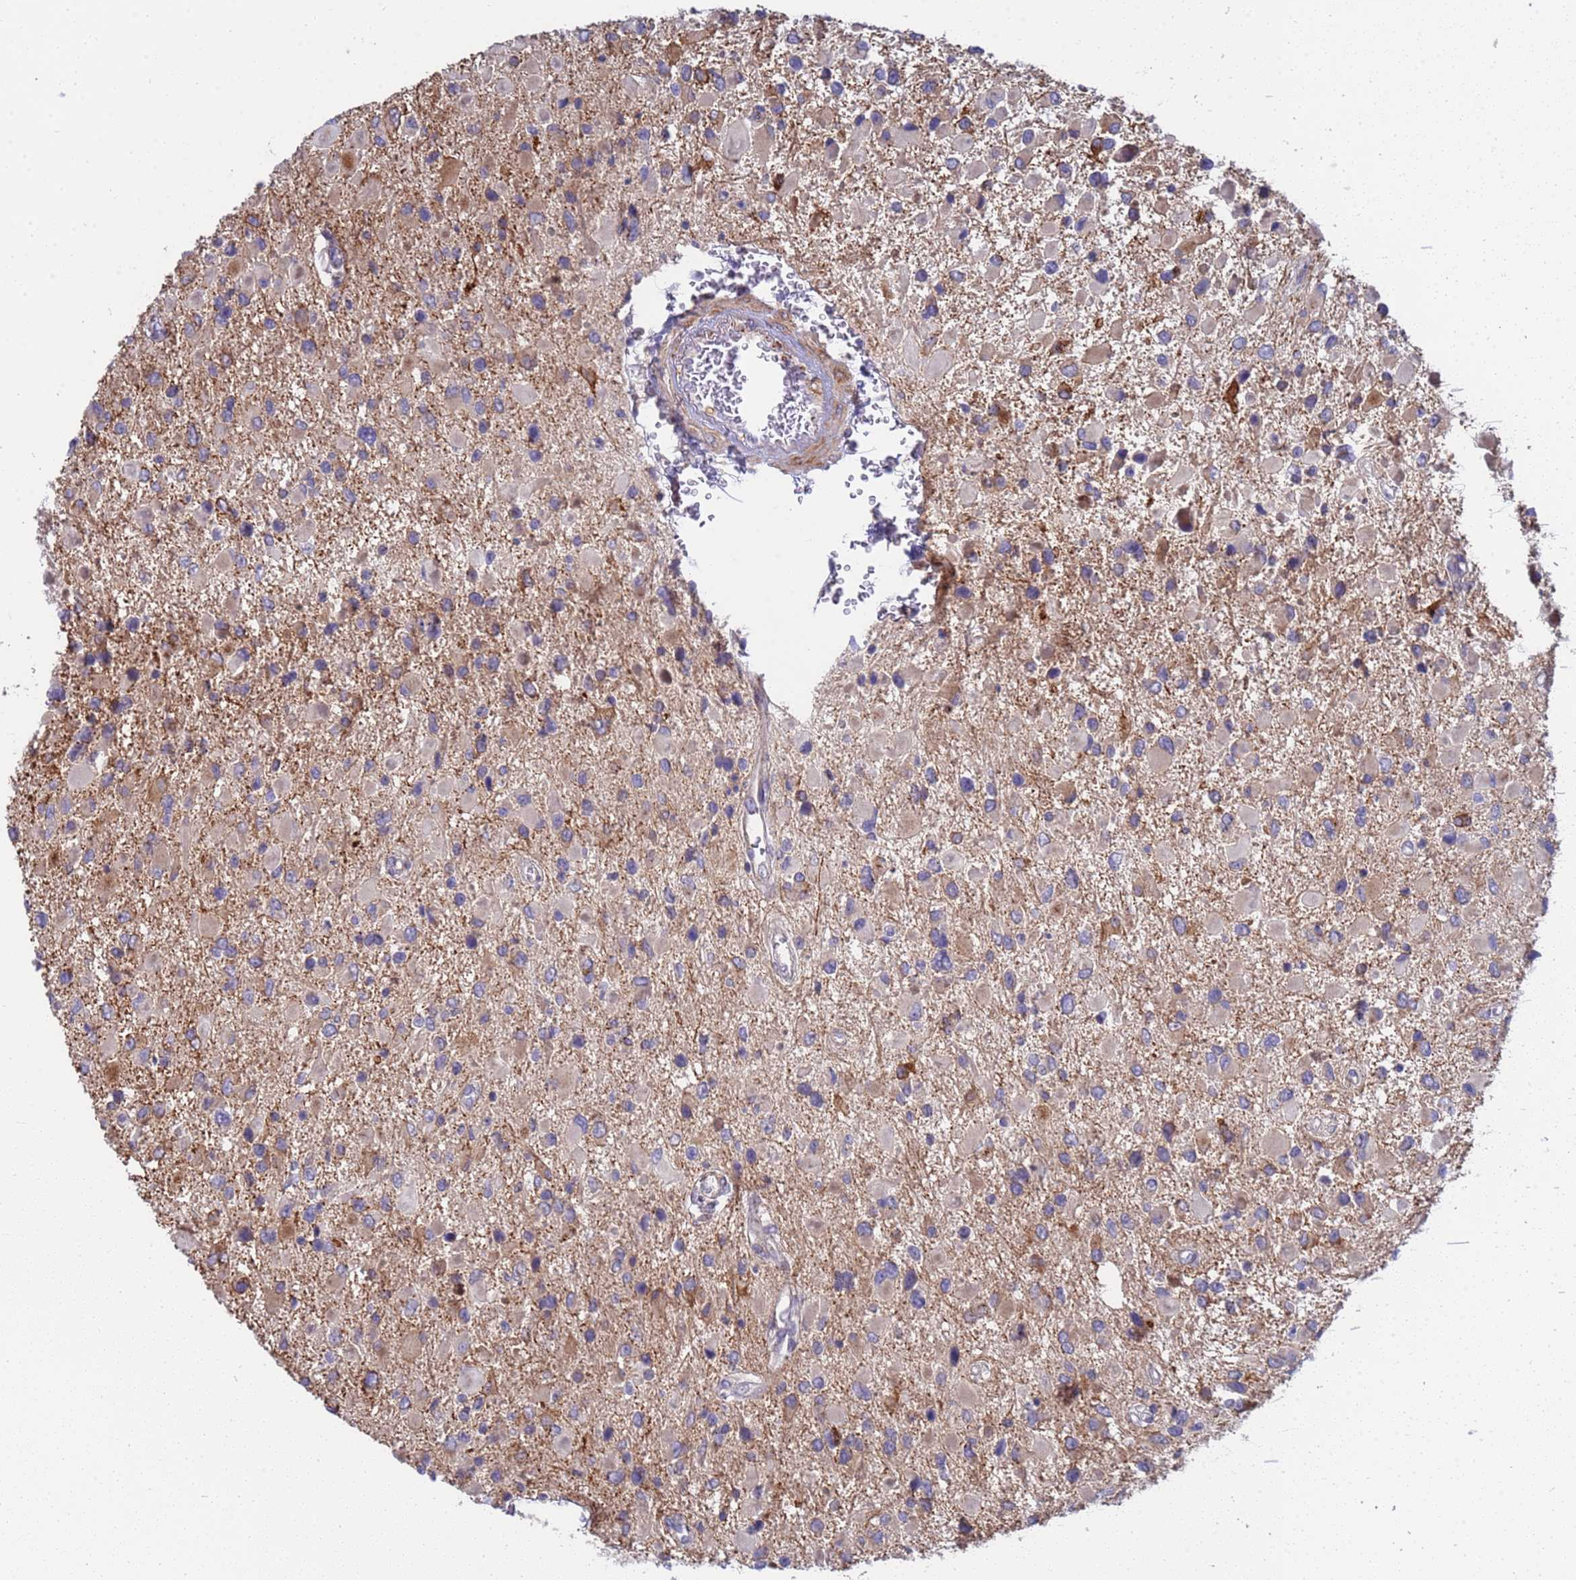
{"staining": {"intensity": "moderate", "quantity": "<25%", "location": "cytoplasmic/membranous"}, "tissue": "glioma", "cell_type": "Tumor cells", "image_type": "cancer", "snomed": [{"axis": "morphology", "description": "Glioma, malignant, High grade"}, {"axis": "topography", "description": "Brain"}], "caption": "Glioma stained with immunohistochemistry reveals moderate cytoplasmic/membranous expression in approximately <25% of tumor cells.", "gene": "ENOSF1", "patient": {"sex": "male", "age": 53}}